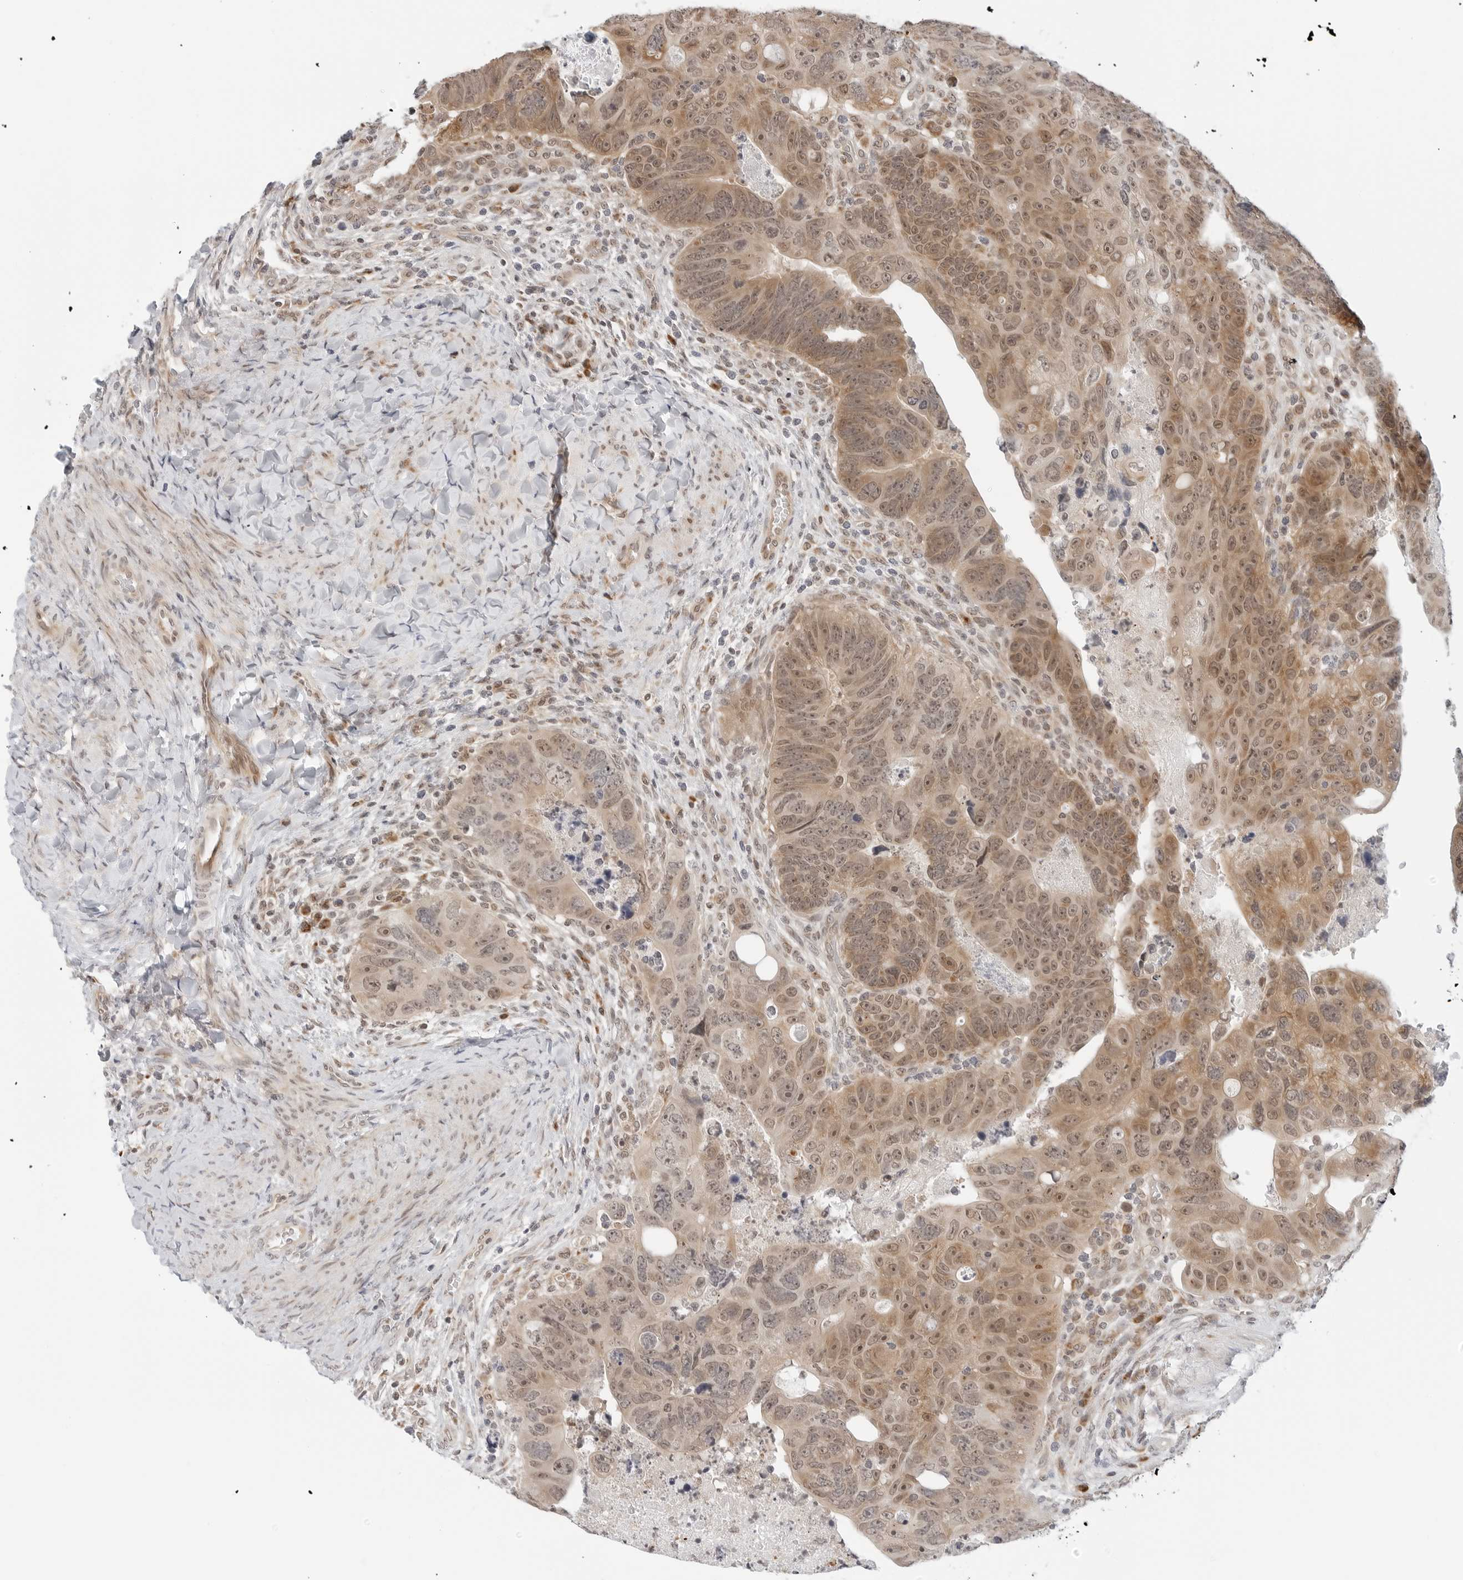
{"staining": {"intensity": "moderate", "quantity": ">75%", "location": "cytoplasmic/membranous,nuclear"}, "tissue": "colorectal cancer", "cell_type": "Tumor cells", "image_type": "cancer", "snomed": [{"axis": "morphology", "description": "Adenocarcinoma, NOS"}, {"axis": "topography", "description": "Rectum"}], "caption": "High-power microscopy captured an immunohistochemistry (IHC) histopathology image of adenocarcinoma (colorectal), revealing moderate cytoplasmic/membranous and nuclear expression in about >75% of tumor cells. The staining was performed using DAB (3,3'-diaminobenzidine), with brown indicating positive protein expression. Nuclei are stained blue with hematoxylin.", "gene": "POLR3GL", "patient": {"sex": "male", "age": 59}}